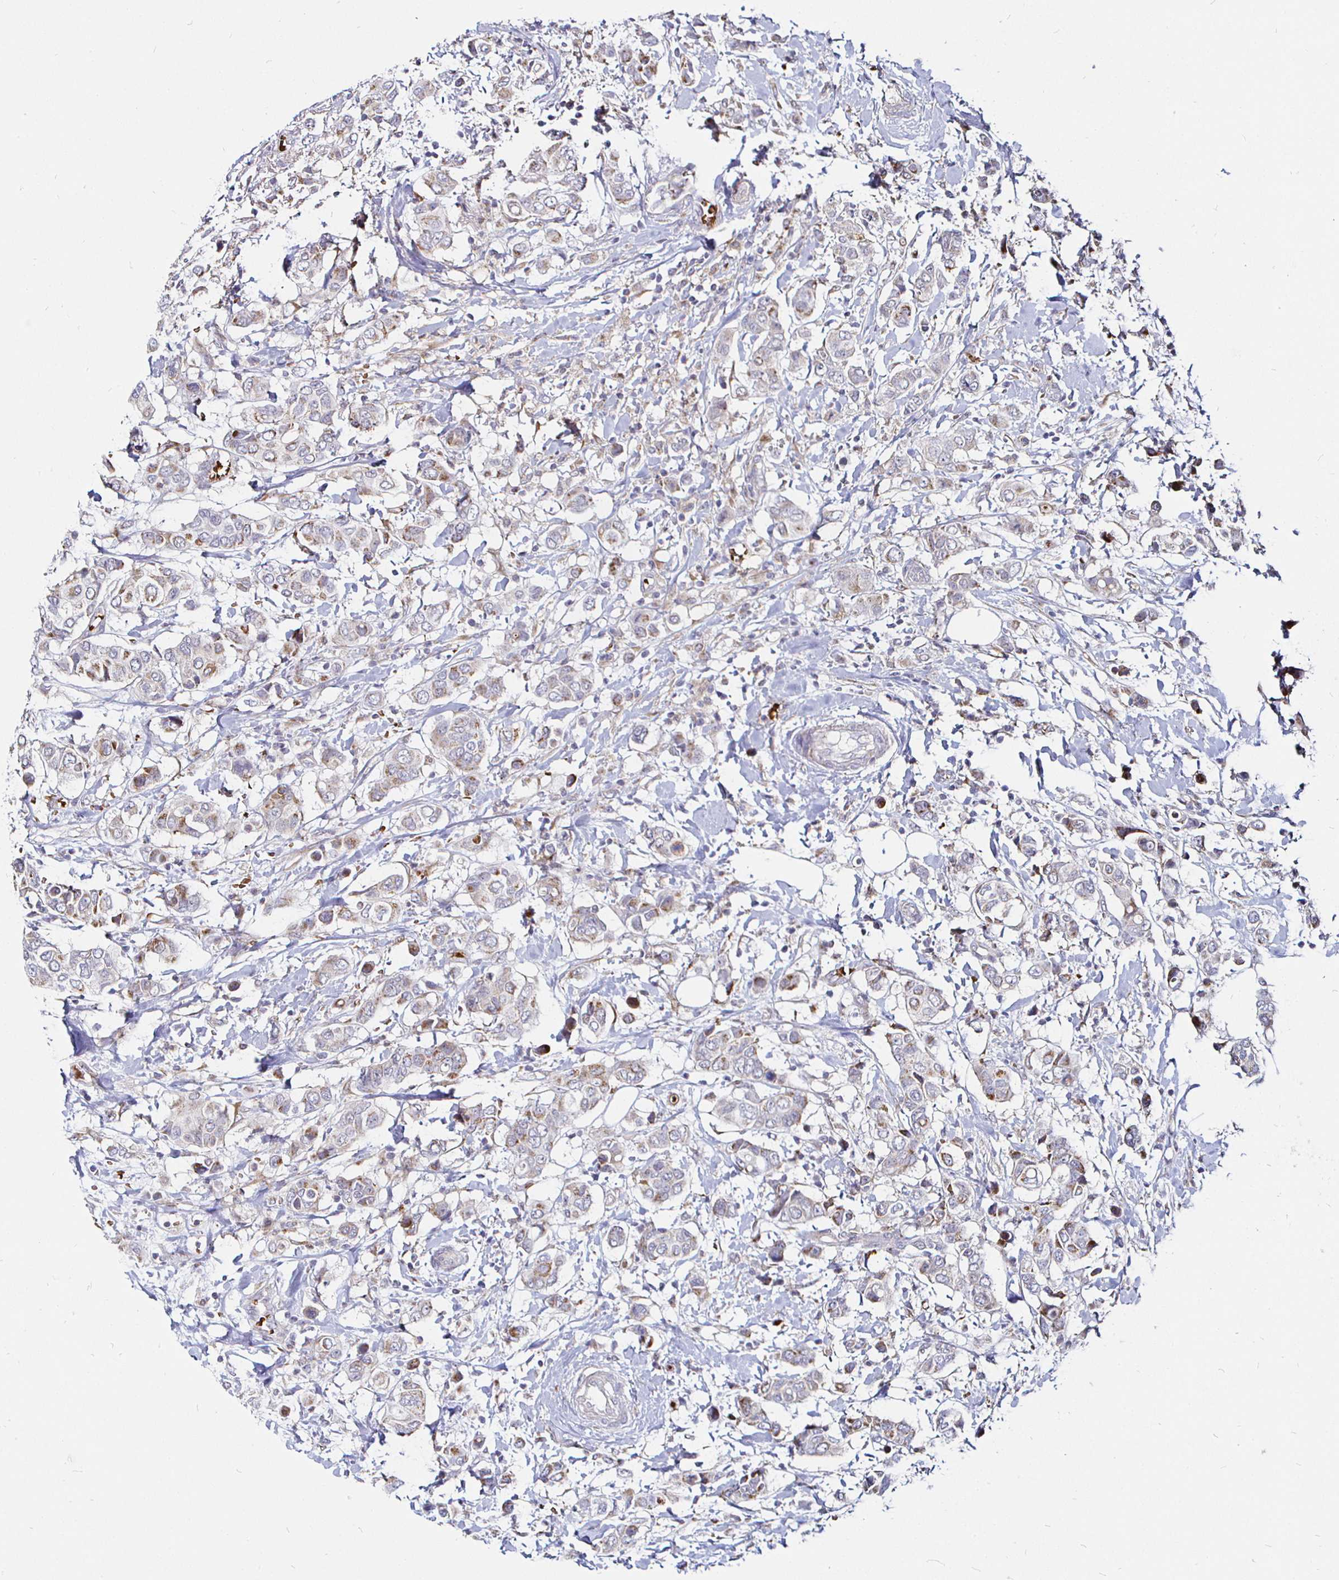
{"staining": {"intensity": "moderate", "quantity": "<25%", "location": "cytoplasmic/membranous"}, "tissue": "breast cancer", "cell_type": "Tumor cells", "image_type": "cancer", "snomed": [{"axis": "morphology", "description": "Lobular carcinoma"}, {"axis": "topography", "description": "Breast"}], "caption": "This histopathology image shows immunohistochemistry staining of breast cancer (lobular carcinoma), with low moderate cytoplasmic/membranous expression in about <25% of tumor cells.", "gene": "ATG3", "patient": {"sex": "female", "age": 51}}